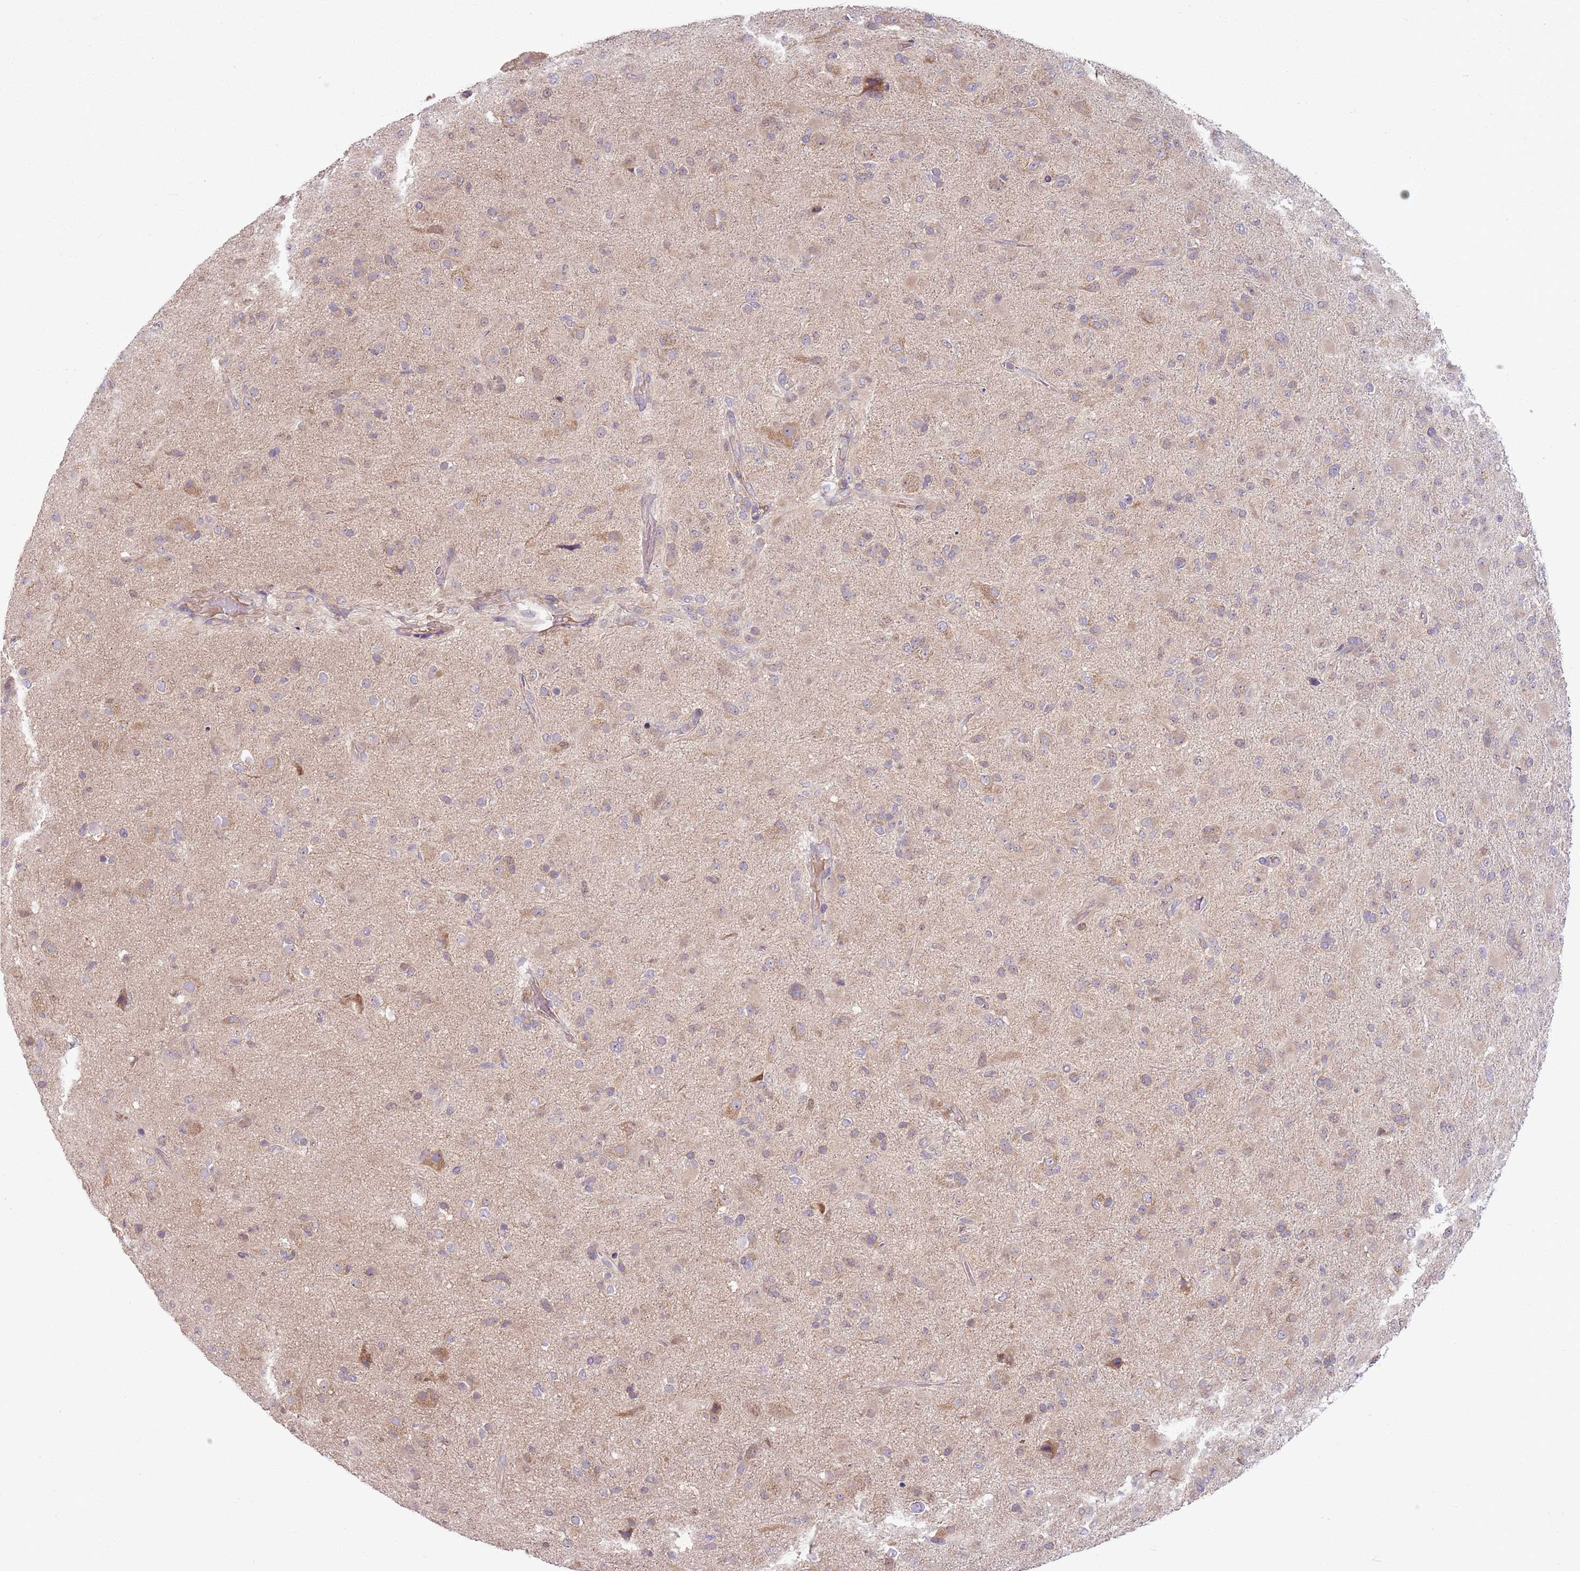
{"staining": {"intensity": "negative", "quantity": "none", "location": "none"}, "tissue": "glioma", "cell_type": "Tumor cells", "image_type": "cancer", "snomed": [{"axis": "morphology", "description": "Glioma, malignant, Low grade"}, {"axis": "topography", "description": "Brain"}], "caption": "Tumor cells show no significant protein positivity in glioma.", "gene": "SKOR2", "patient": {"sex": "male", "age": 65}}